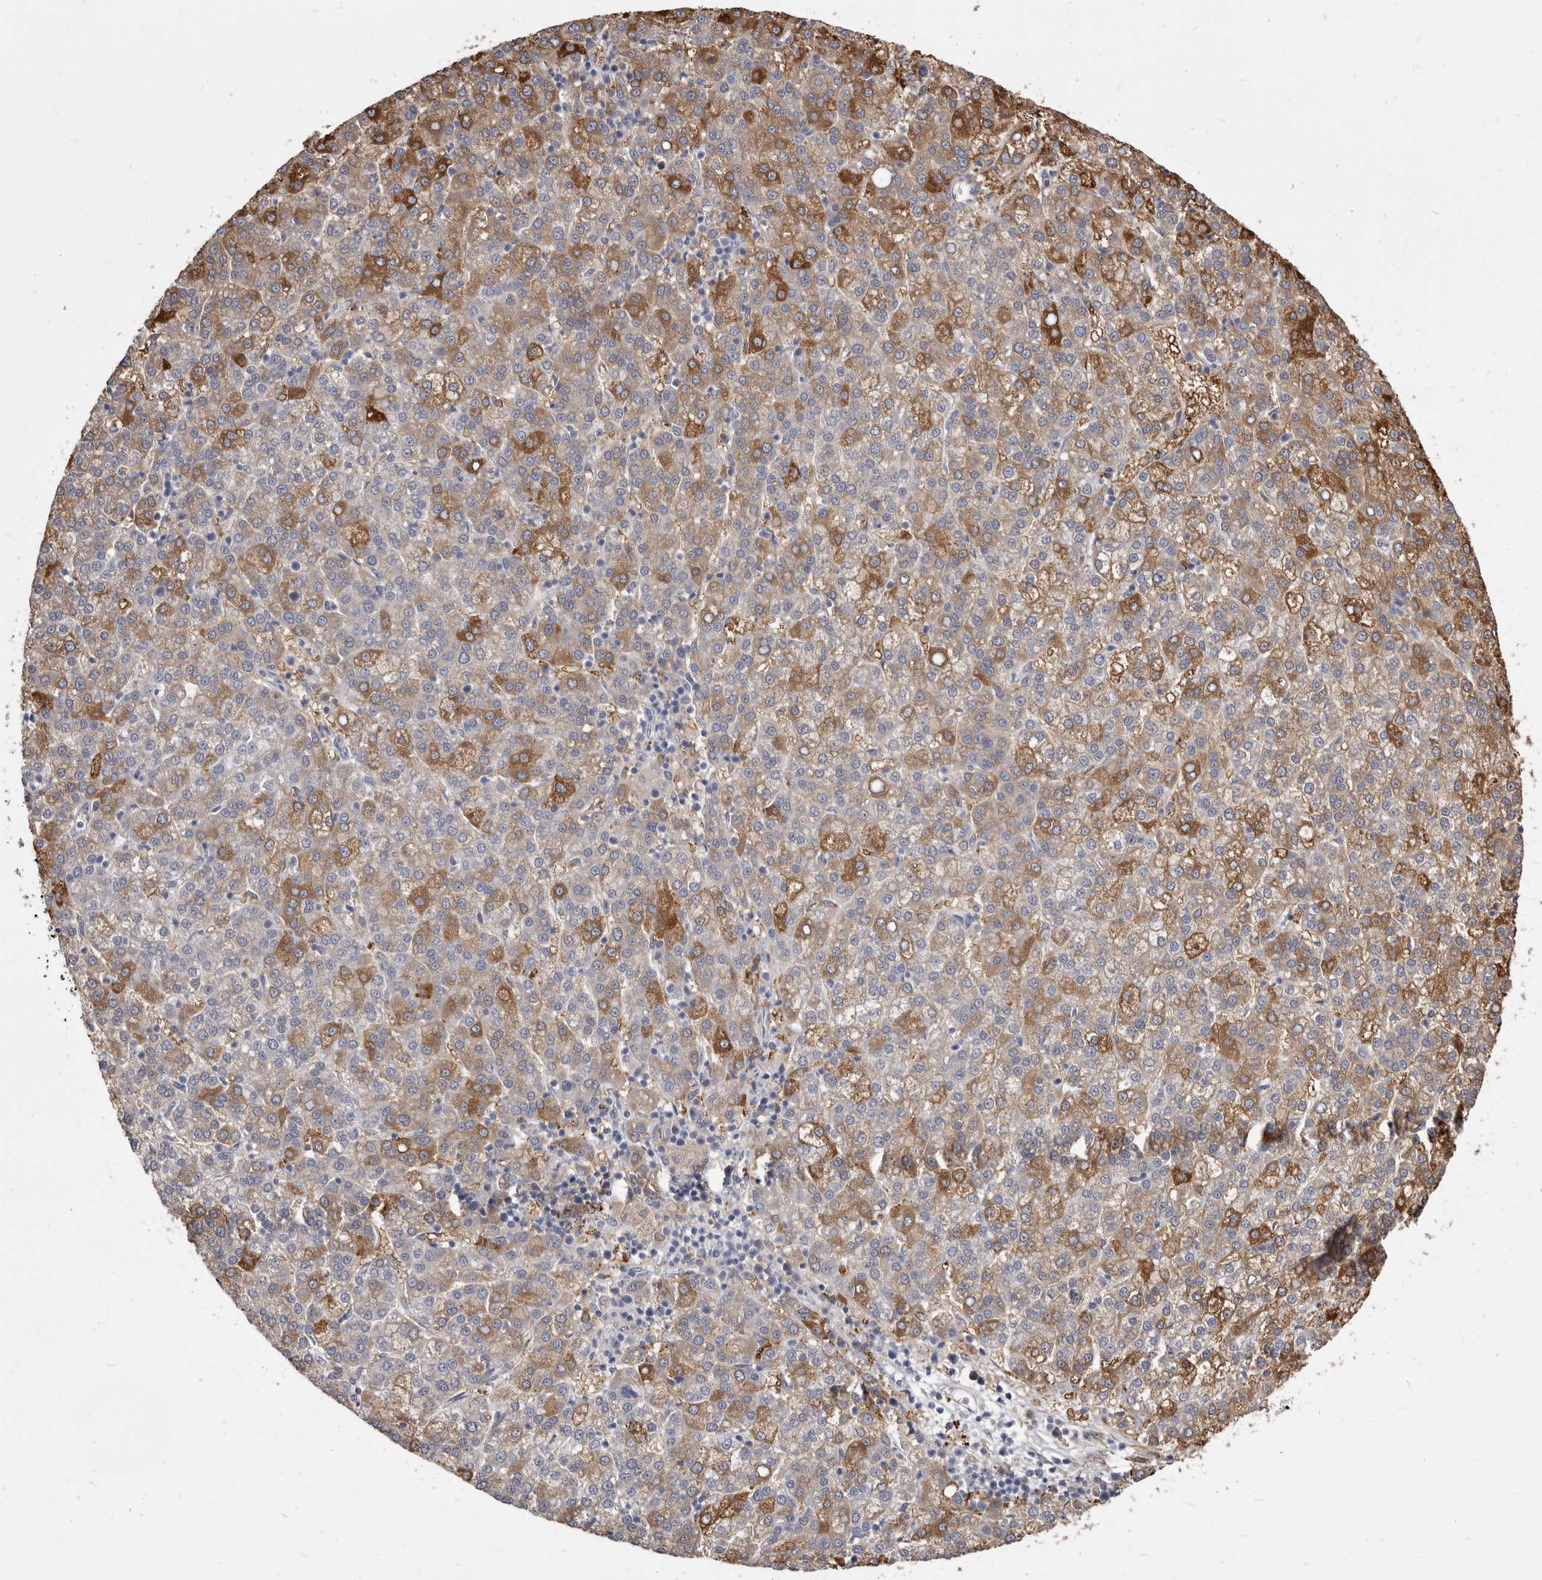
{"staining": {"intensity": "moderate", "quantity": "25%-75%", "location": "cytoplasmic/membranous"}, "tissue": "liver cancer", "cell_type": "Tumor cells", "image_type": "cancer", "snomed": [{"axis": "morphology", "description": "Carcinoma, Hepatocellular, NOS"}, {"axis": "topography", "description": "Liver"}], "caption": "Brown immunohistochemical staining in liver cancer displays moderate cytoplasmic/membranous expression in approximately 25%-75% of tumor cells.", "gene": "VPS45", "patient": {"sex": "female", "age": 58}}